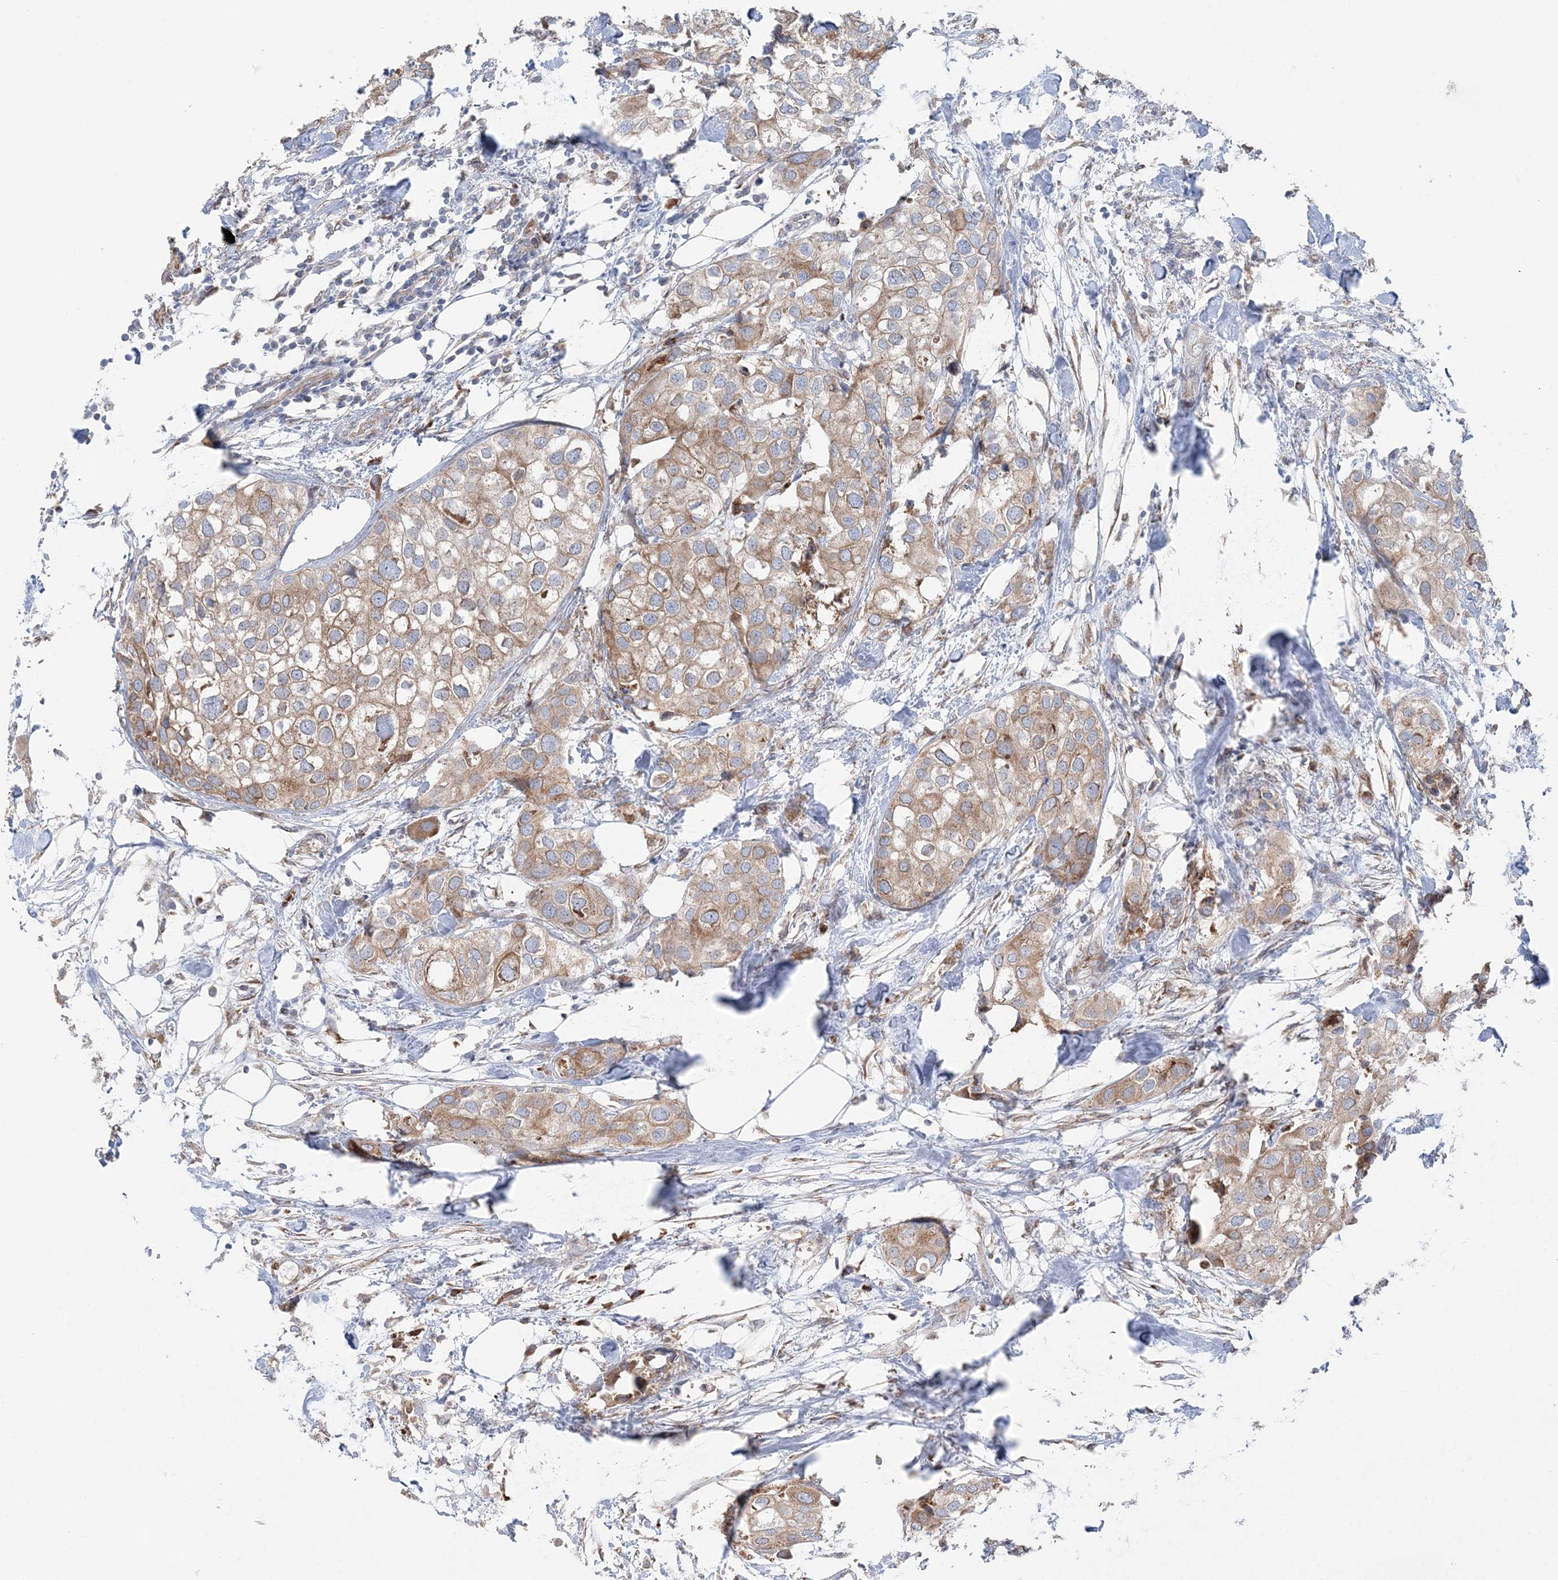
{"staining": {"intensity": "moderate", "quantity": ">75%", "location": "cytoplasmic/membranous"}, "tissue": "urothelial cancer", "cell_type": "Tumor cells", "image_type": "cancer", "snomed": [{"axis": "morphology", "description": "Urothelial carcinoma, High grade"}, {"axis": "topography", "description": "Urinary bladder"}], "caption": "Urothelial carcinoma (high-grade) stained for a protein (brown) reveals moderate cytoplasmic/membranous positive expression in about >75% of tumor cells.", "gene": "TMED10", "patient": {"sex": "male", "age": 64}}